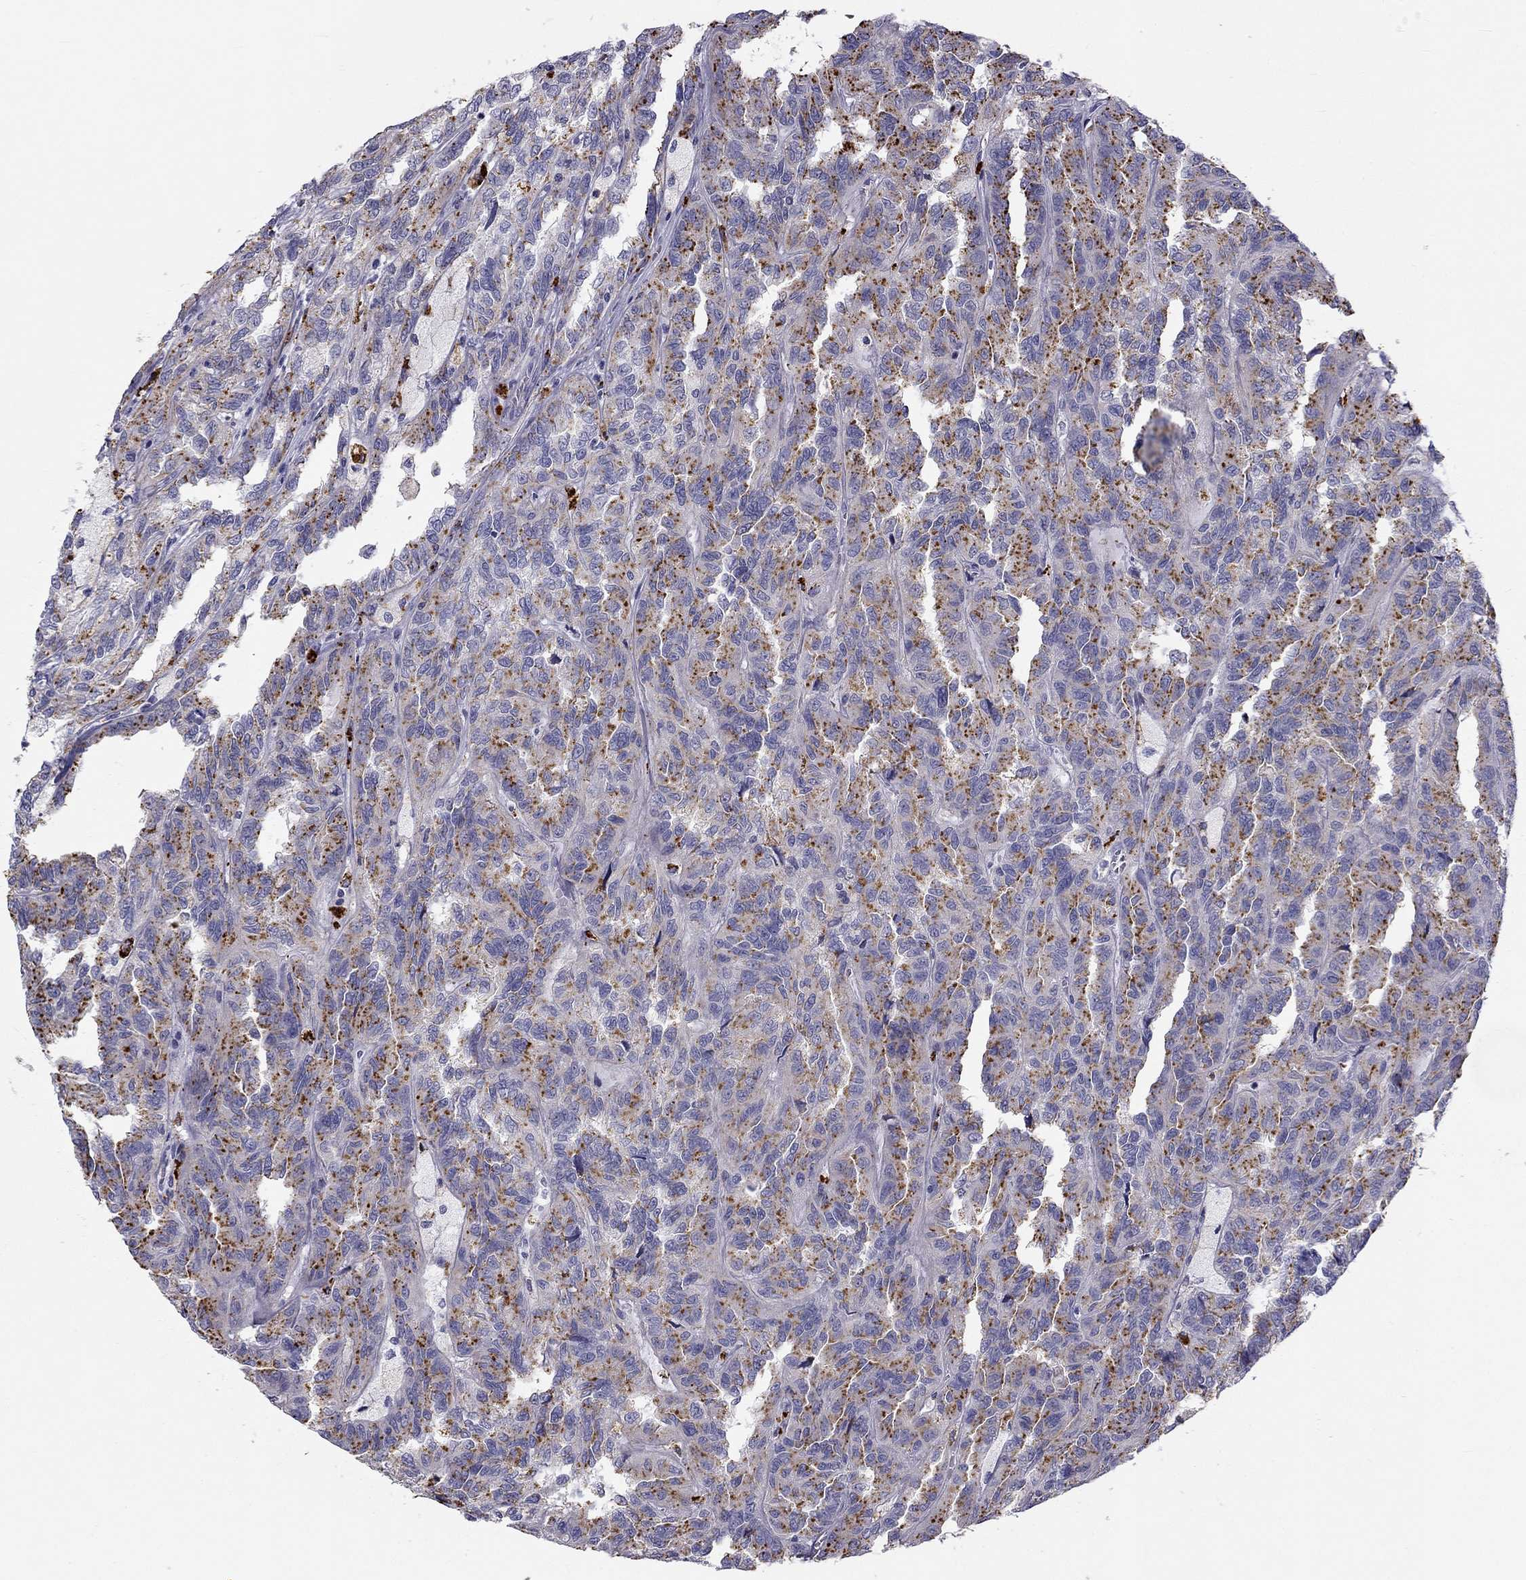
{"staining": {"intensity": "moderate", "quantity": ">75%", "location": "cytoplasmic/membranous"}, "tissue": "renal cancer", "cell_type": "Tumor cells", "image_type": "cancer", "snomed": [{"axis": "morphology", "description": "Adenocarcinoma, NOS"}, {"axis": "topography", "description": "Kidney"}], "caption": "Protein expression analysis of renal adenocarcinoma exhibits moderate cytoplasmic/membranous positivity in about >75% of tumor cells.", "gene": "CLPSL2", "patient": {"sex": "male", "age": 79}}